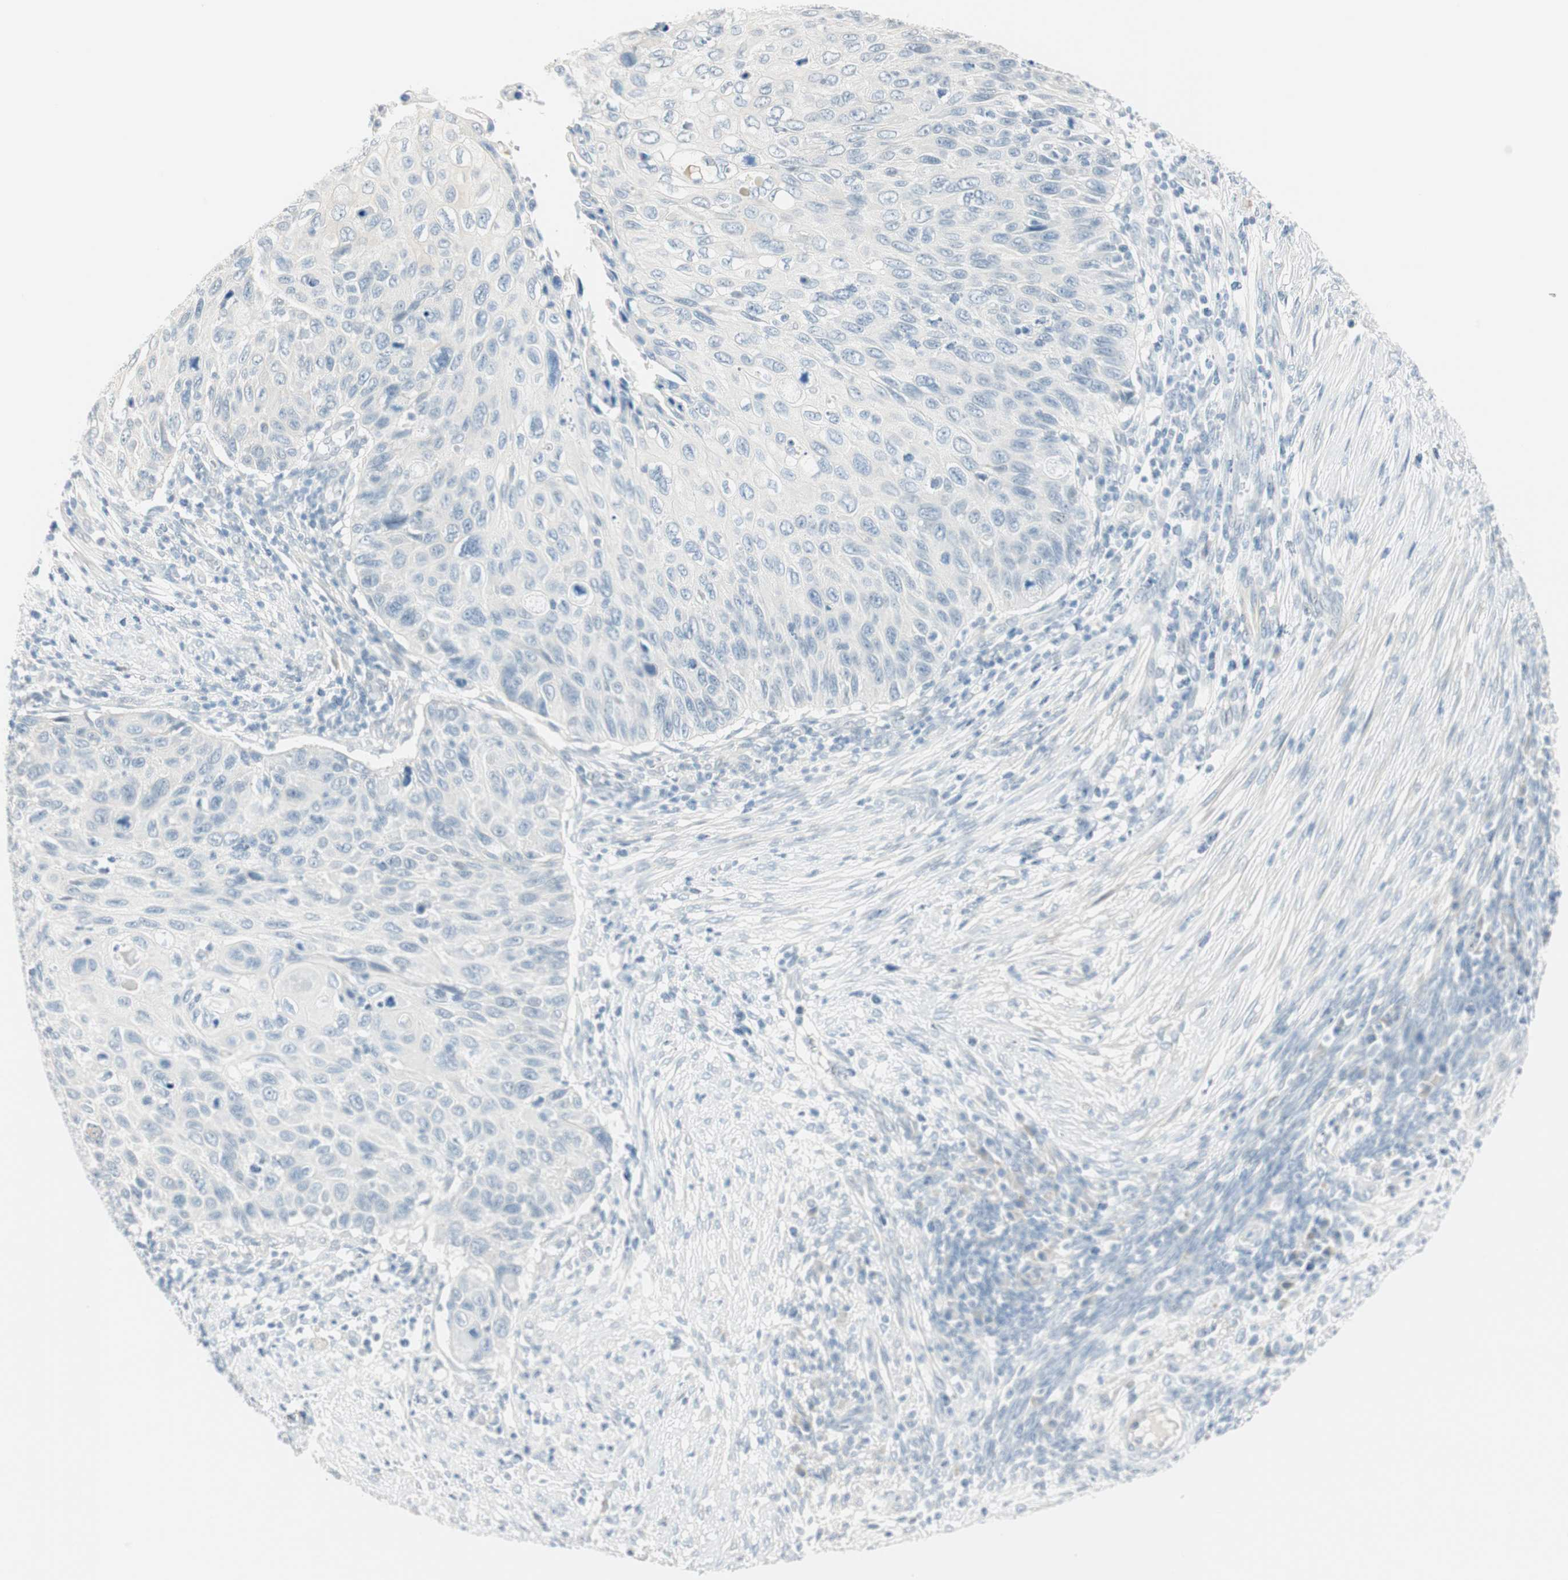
{"staining": {"intensity": "negative", "quantity": "none", "location": "none"}, "tissue": "cervical cancer", "cell_type": "Tumor cells", "image_type": "cancer", "snomed": [{"axis": "morphology", "description": "Squamous cell carcinoma, NOS"}, {"axis": "topography", "description": "Cervix"}], "caption": "The immunohistochemistry photomicrograph has no significant positivity in tumor cells of cervical cancer (squamous cell carcinoma) tissue.", "gene": "MLLT10", "patient": {"sex": "female", "age": 70}}